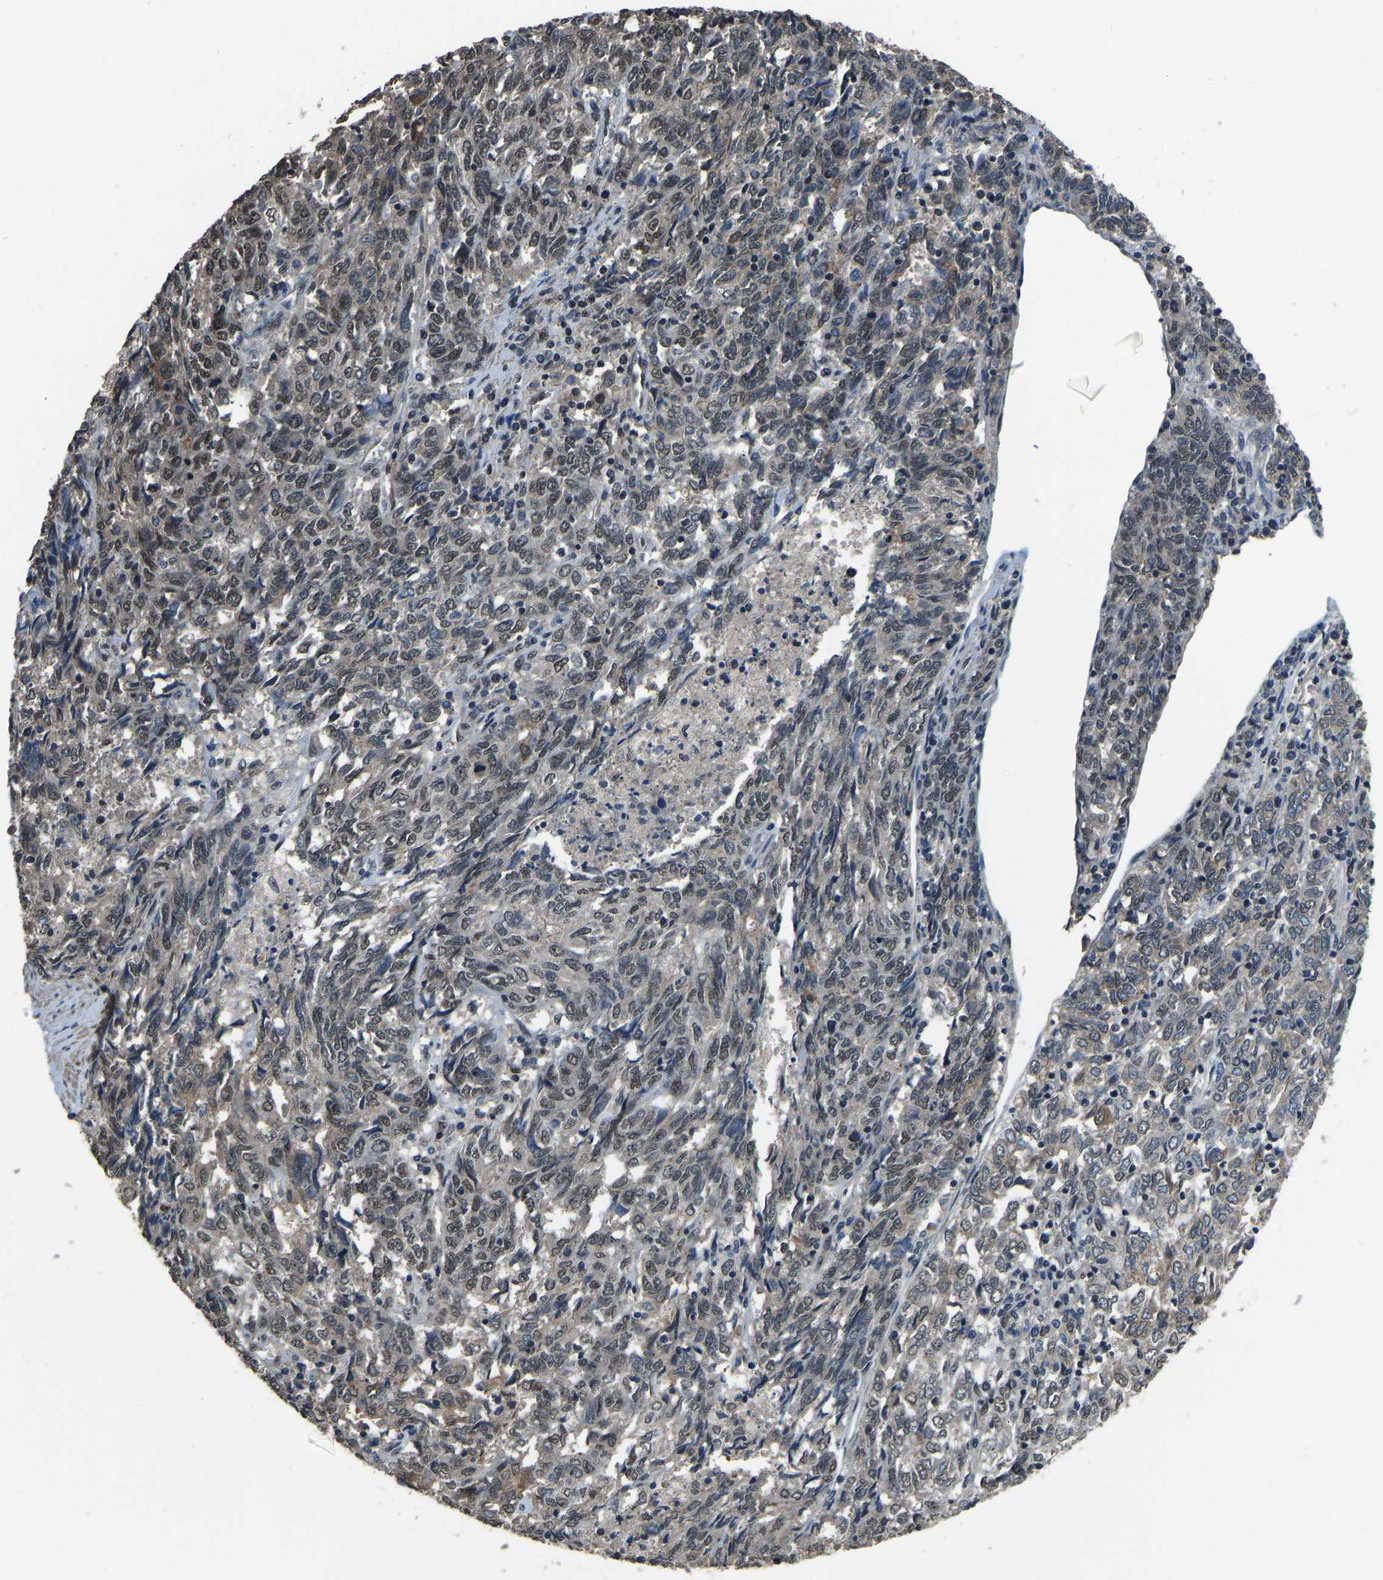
{"staining": {"intensity": "weak", "quantity": ">75%", "location": "nuclear"}, "tissue": "endometrial cancer", "cell_type": "Tumor cells", "image_type": "cancer", "snomed": [{"axis": "morphology", "description": "Adenocarcinoma, NOS"}, {"axis": "topography", "description": "Endometrium"}], "caption": "Brown immunohistochemical staining in endometrial adenocarcinoma reveals weak nuclear positivity in about >75% of tumor cells.", "gene": "TOX4", "patient": {"sex": "female", "age": 80}}